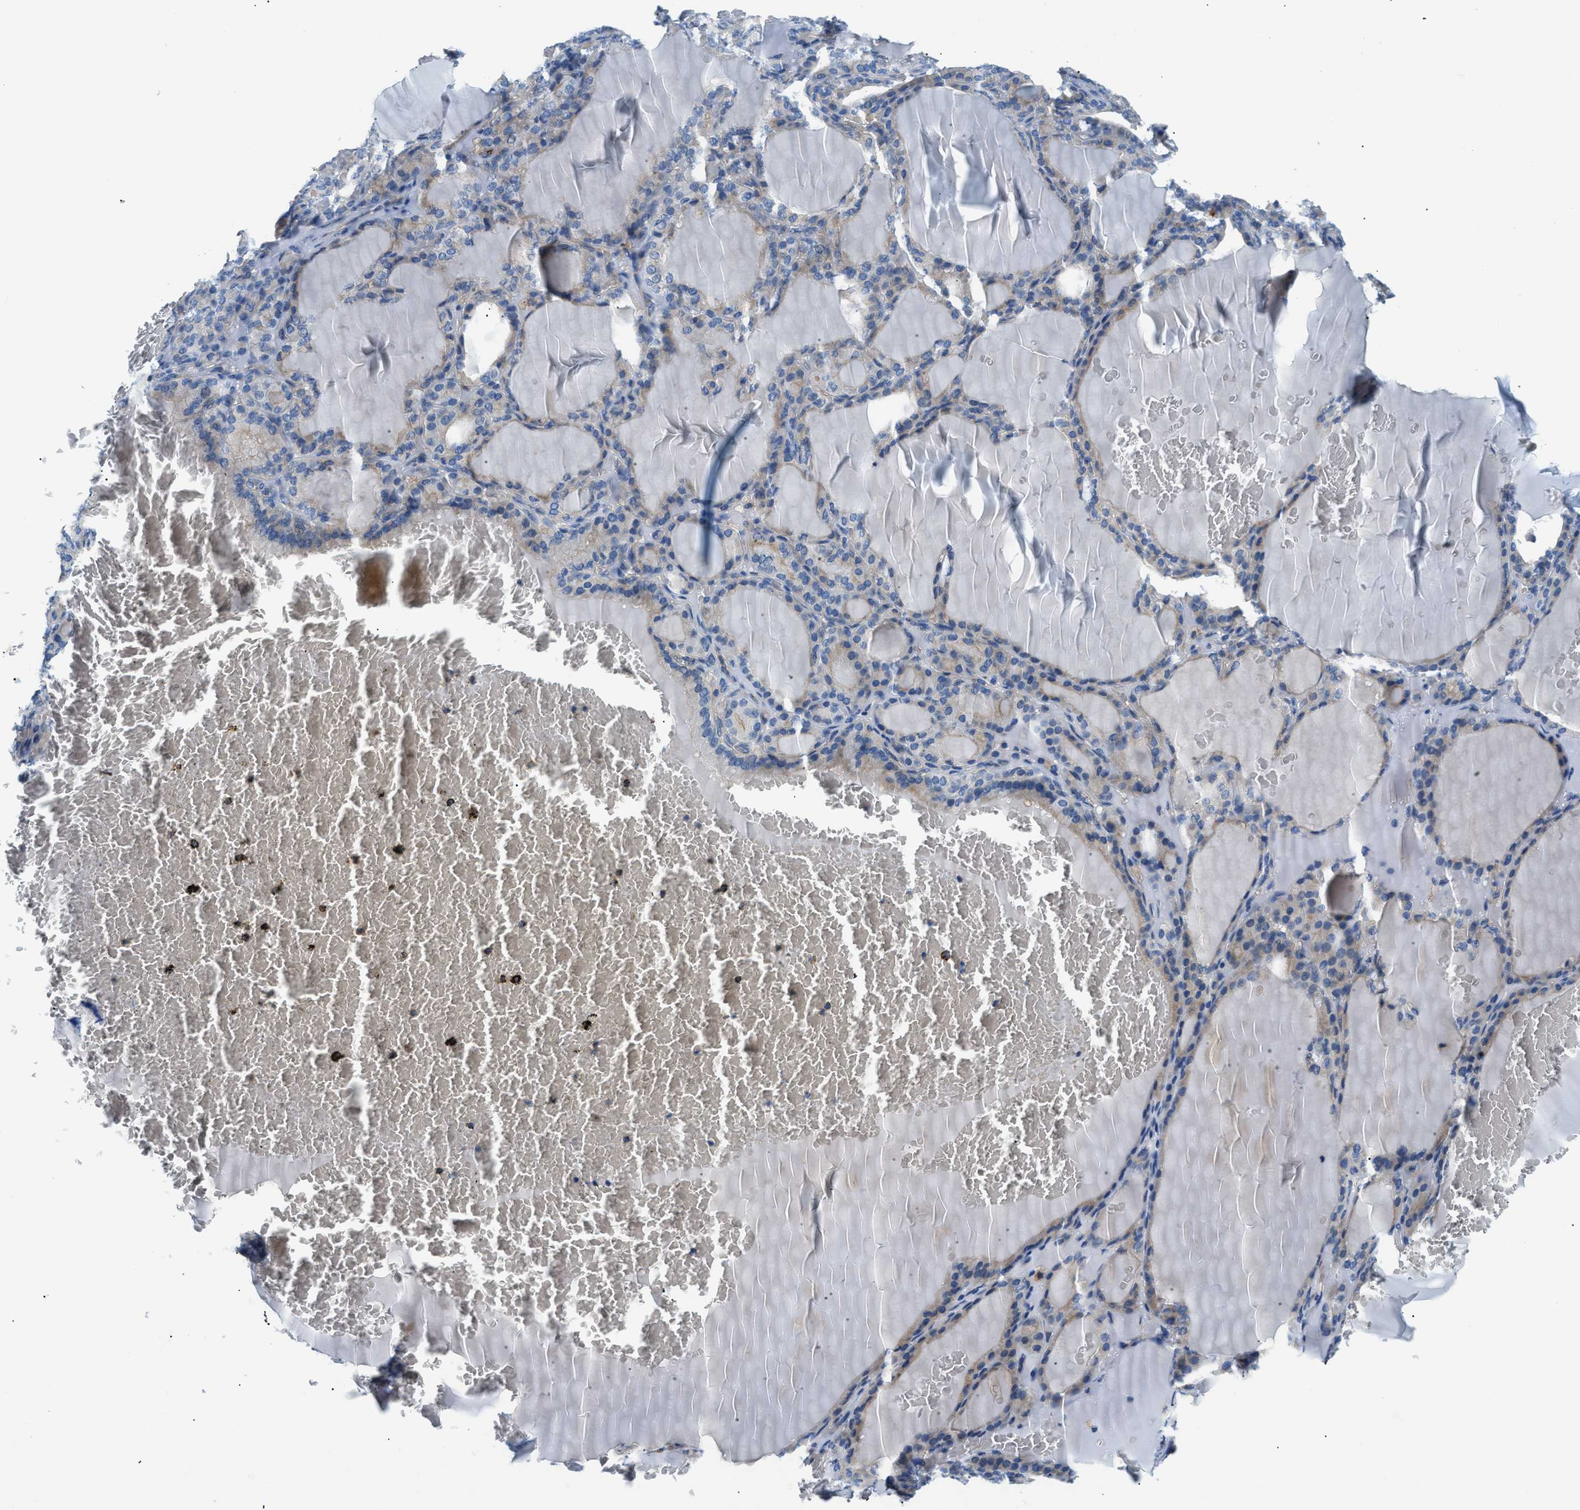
{"staining": {"intensity": "weak", "quantity": ">75%", "location": "cytoplasmic/membranous"}, "tissue": "thyroid gland", "cell_type": "Glandular cells", "image_type": "normal", "snomed": [{"axis": "morphology", "description": "Normal tissue, NOS"}, {"axis": "morphology", "description": "Papillary adenocarcinoma, NOS"}, {"axis": "topography", "description": "Thyroid gland"}], "caption": "This photomicrograph shows normal thyroid gland stained with immunohistochemistry to label a protein in brown. The cytoplasmic/membranous of glandular cells show weak positivity for the protein. Nuclei are counter-stained blue.", "gene": "ORAI1", "patient": {"sex": "female", "age": 30}}